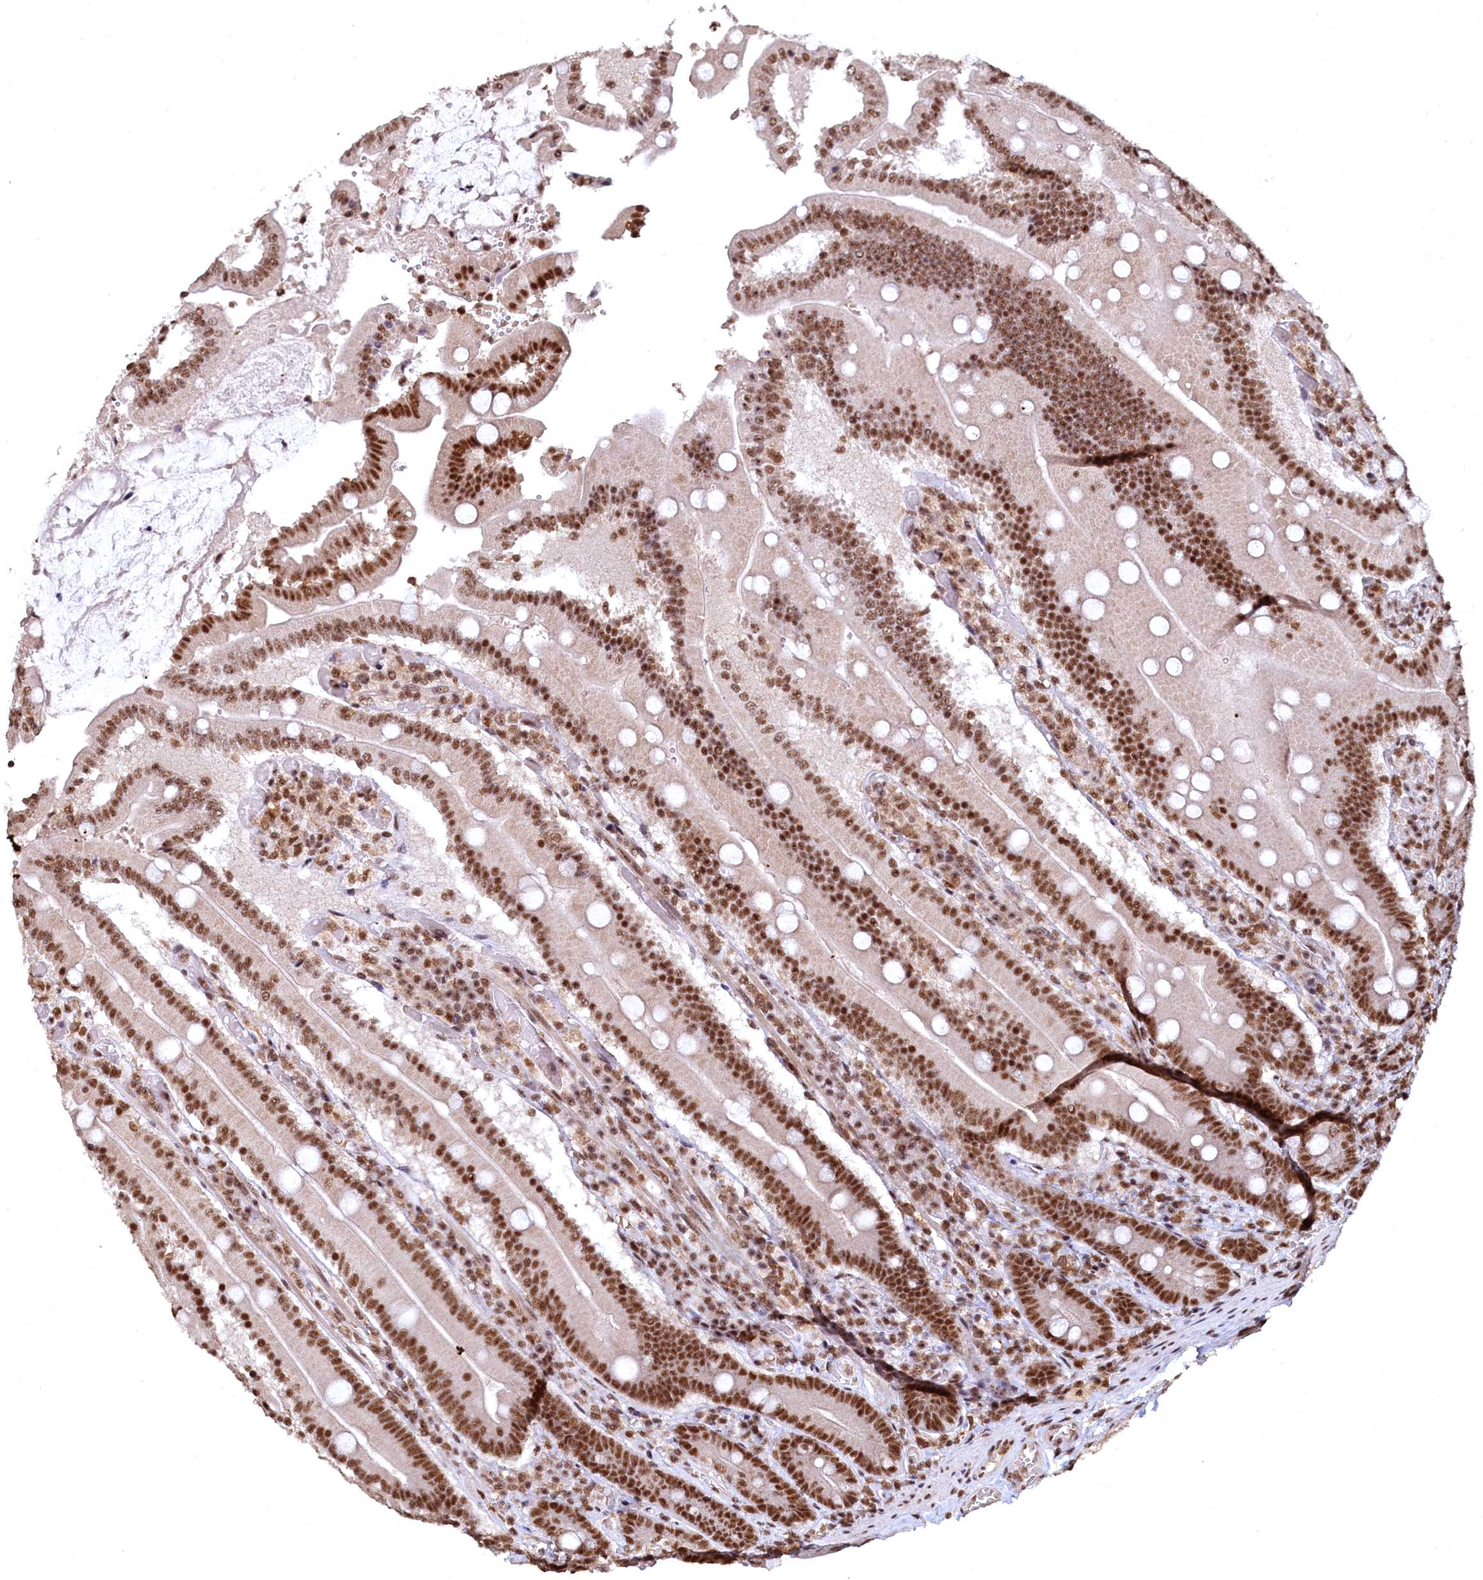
{"staining": {"intensity": "strong", "quantity": ">75%", "location": "cytoplasmic/membranous,nuclear"}, "tissue": "duodenum", "cell_type": "Glandular cells", "image_type": "normal", "snomed": [{"axis": "morphology", "description": "Normal tissue, NOS"}, {"axis": "topography", "description": "Duodenum"}], "caption": "An immunohistochemistry (IHC) image of benign tissue is shown. Protein staining in brown labels strong cytoplasmic/membranous,nuclear positivity in duodenum within glandular cells. Using DAB (3,3'-diaminobenzidine) (brown) and hematoxylin (blue) stains, captured at high magnification using brightfield microscopy.", "gene": "RSRC2", "patient": {"sex": "female", "age": 62}}